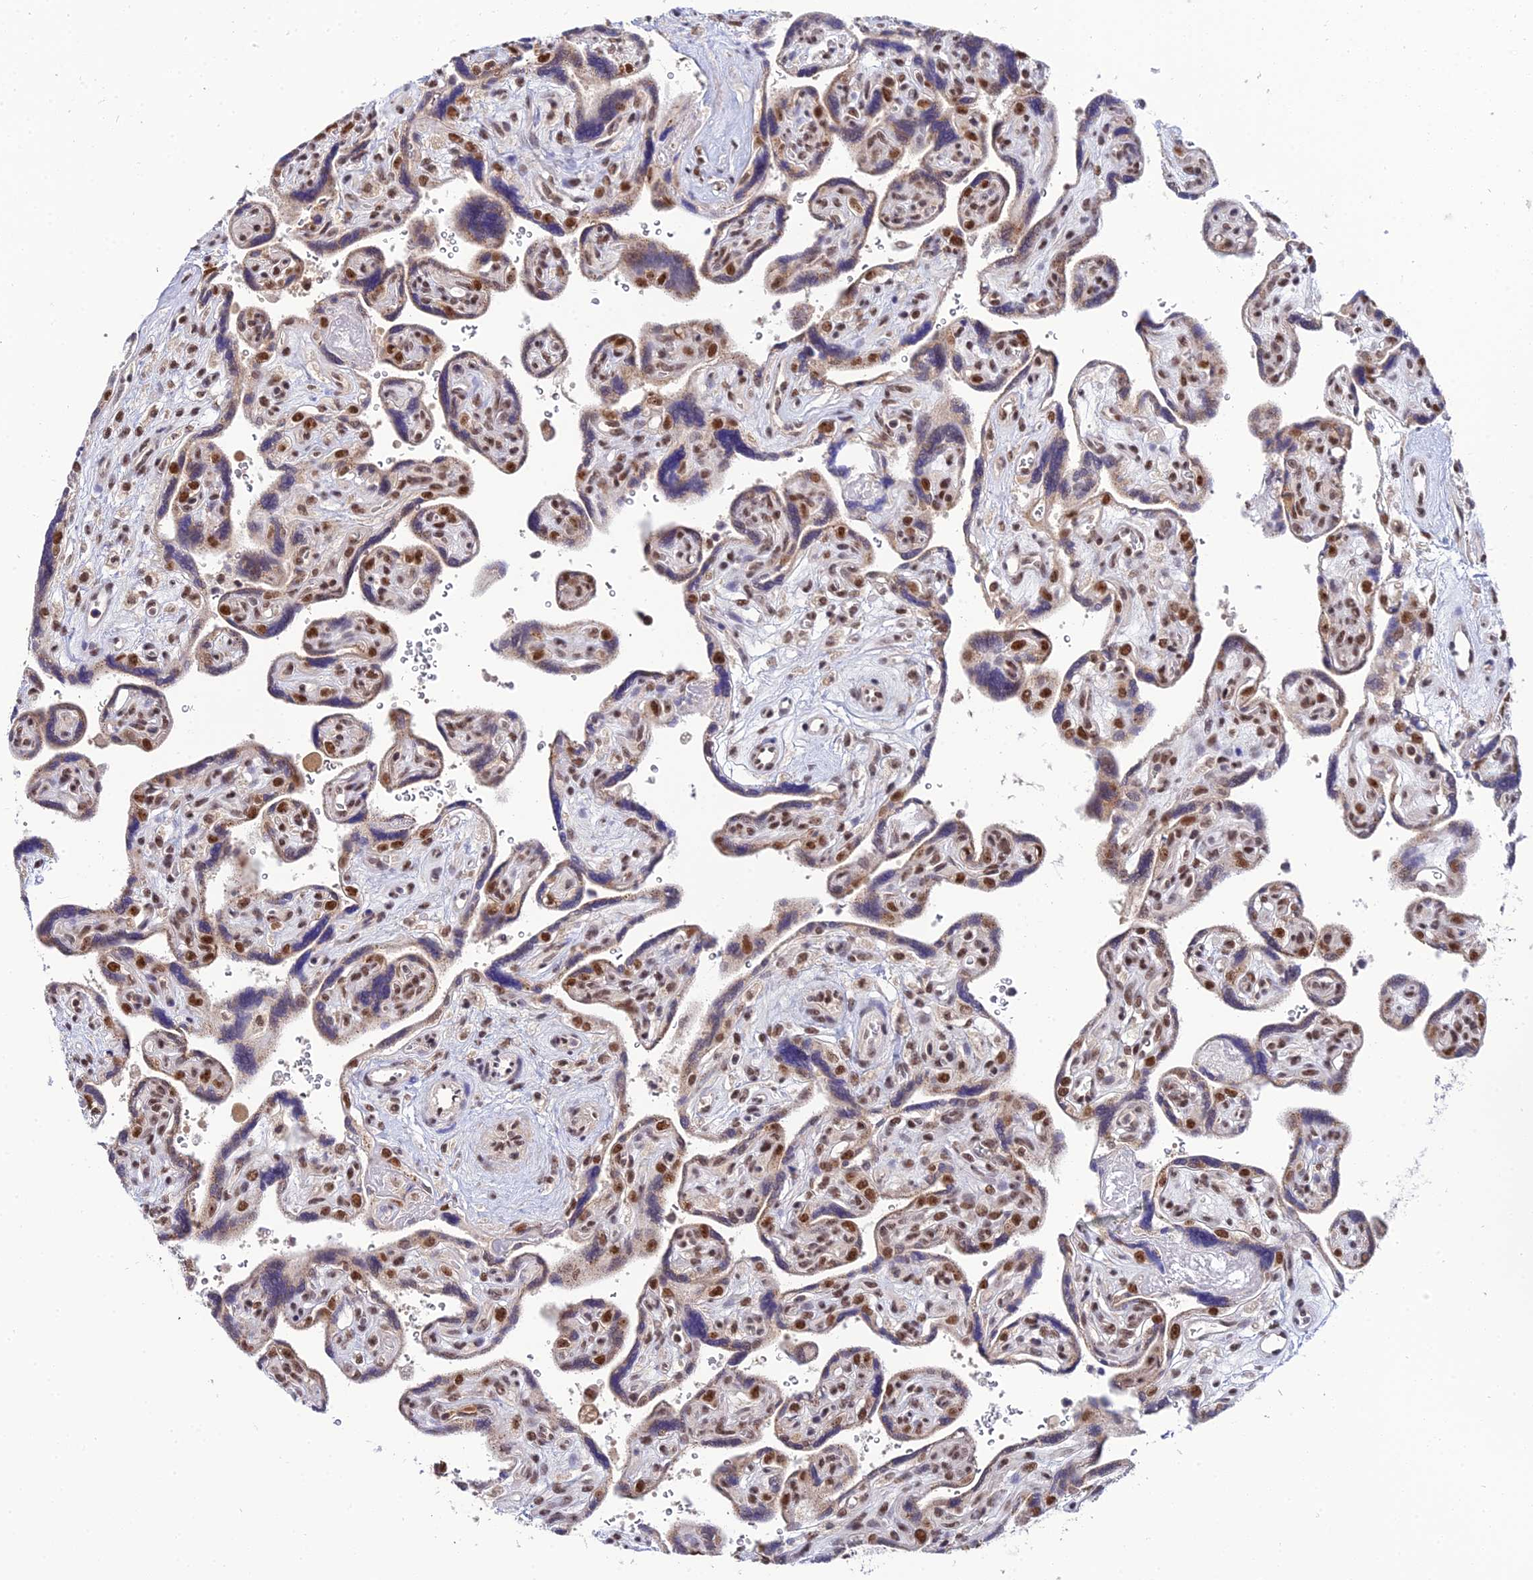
{"staining": {"intensity": "moderate", "quantity": ">75%", "location": "nuclear"}, "tissue": "placenta", "cell_type": "Decidual cells", "image_type": "normal", "snomed": [{"axis": "morphology", "description": "Normal tissue, NOS"}, {"axis": "topography", "description": "Placenta"}], "caption": "Protein staining displays moderate nuclear positivity in about >75% of decidual cells in benign placenta. The staining was performed using DAB (3,3'-diaminobenzidine), with brown indicating positive protein expression. Nuclei are stained blue with hematoxylin.", "gene": "EXOSC3", "patient": {"sex": "female", "age": 39}}